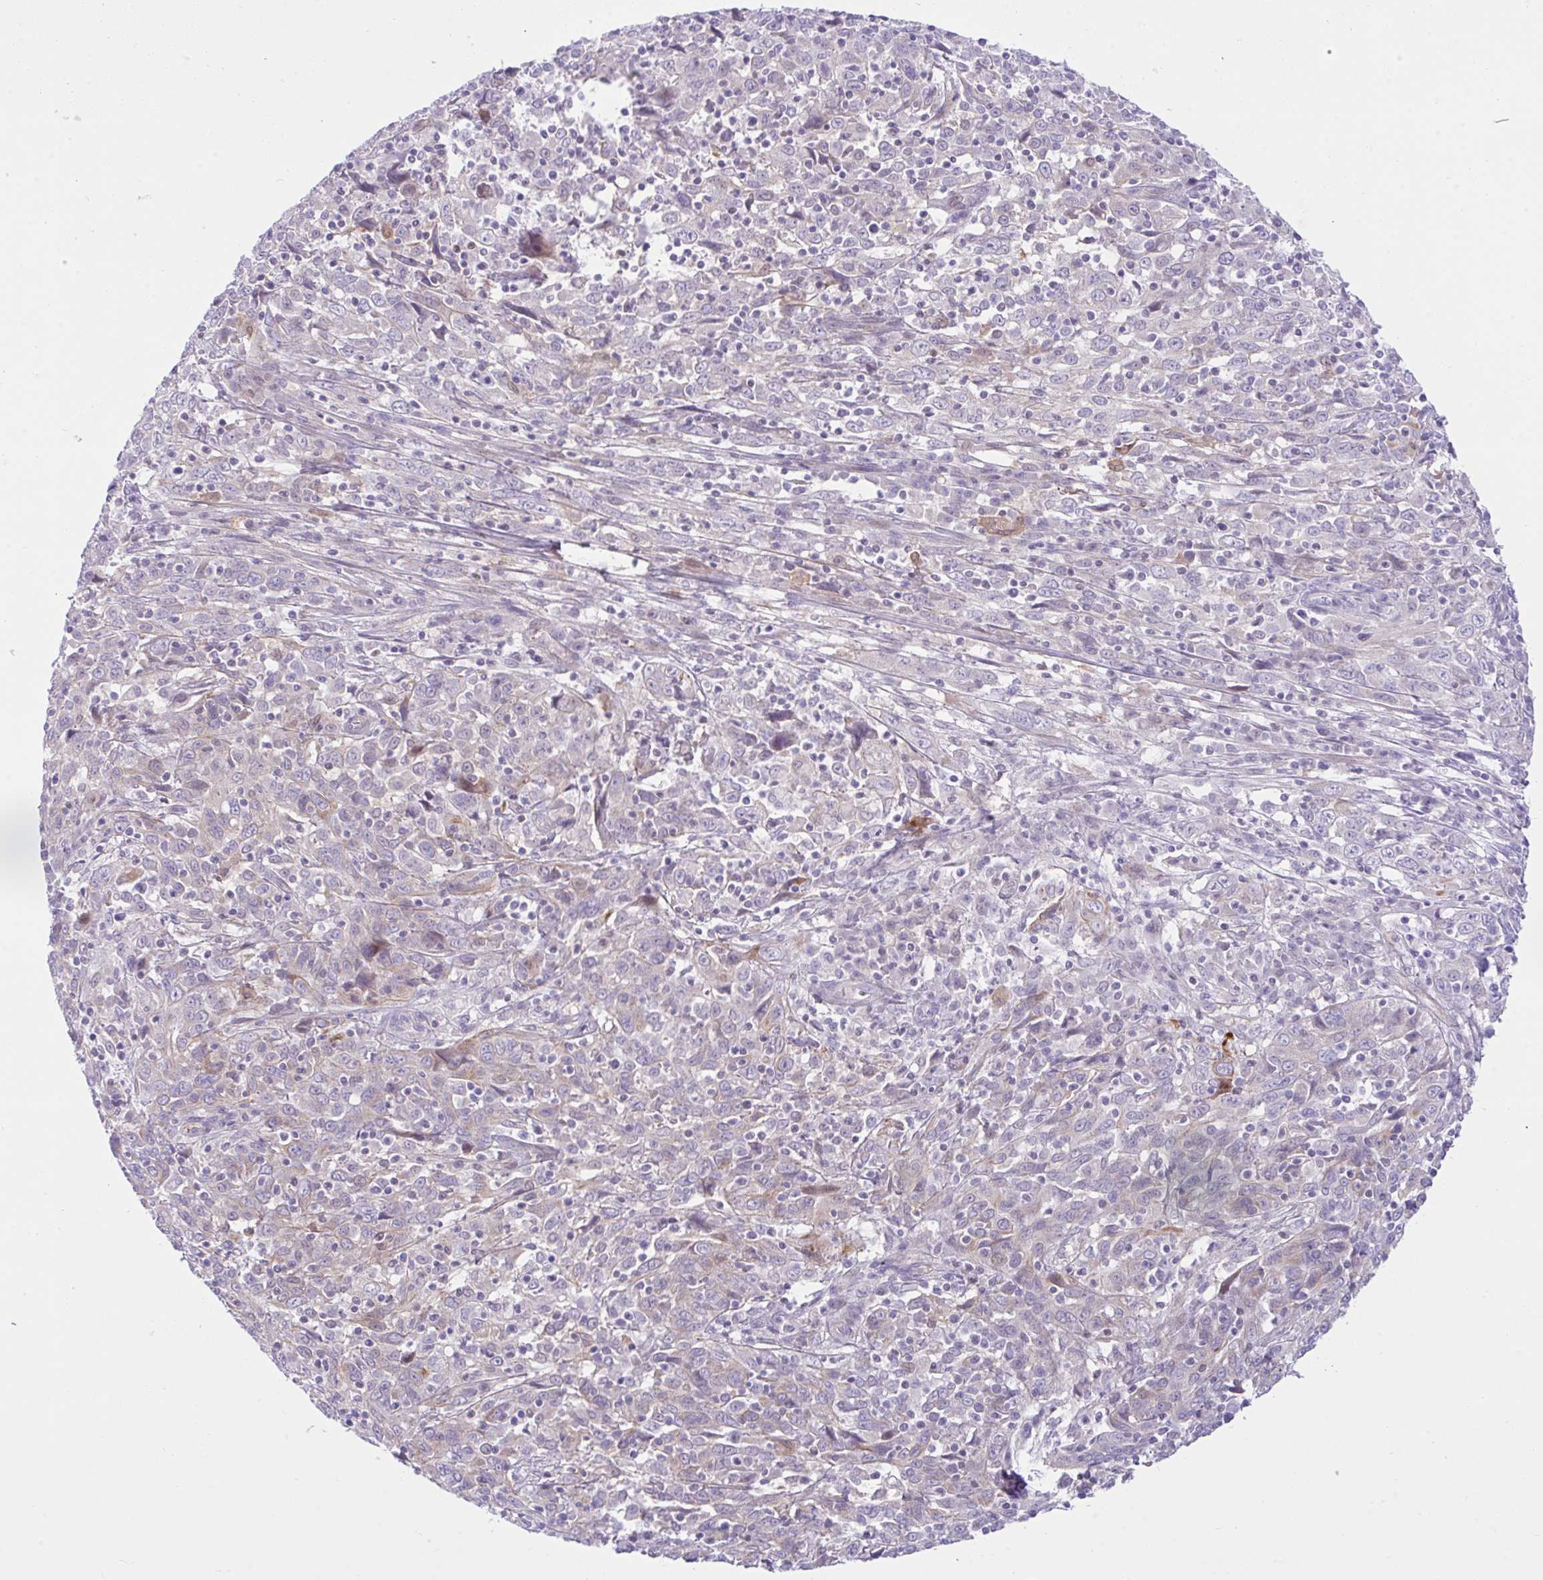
{"staining": {"intensity": "negative", "quantity": "none", "location": "none"}, "tissue": "cervical cancer", "cell_type": "Tumor cells", "image_type": "cancer", "snomed": [{"axis": "morphology", "description": "Squamous cell carcinoma, NOS"}, {"axis": "topography", "description": "Cervix"}], "caption": "Tumor cells show no significant protein staining in cervical squamous cell carcinoma.", "gene": "ZNF101", "patient": {"sex": "female", "age": 46}}